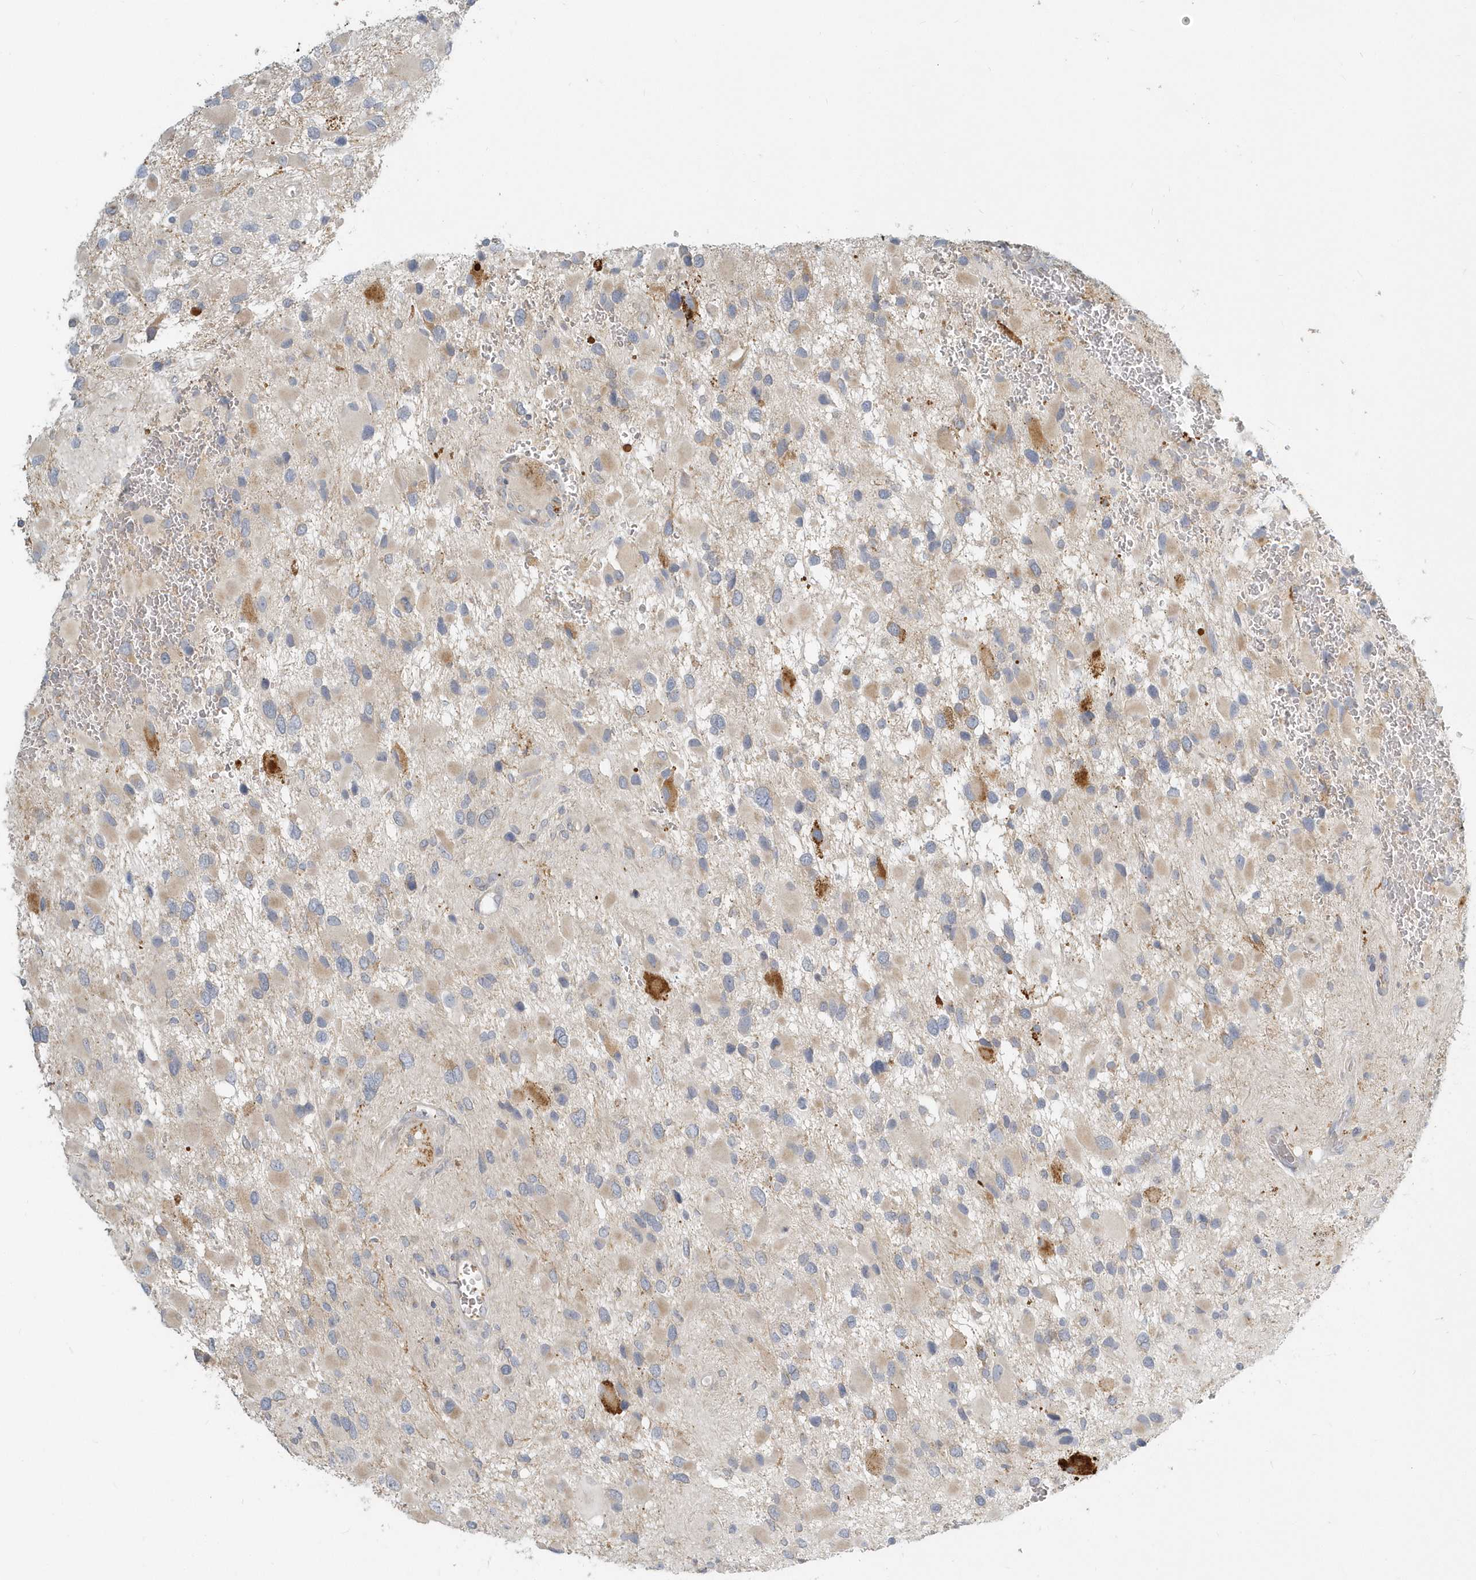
{"staining": {"intensity": "weak", "quantity": "<25%", "location": "cytoplasmic/membranous"}, "tissue": "glioma", "cell_type": "Tumor cells", "image_type": "cancer", "snomed": [{"axis": "morphology", "description": "Glioma, malignant, High grade"}, {"axis": "topography", "description": "Brain"}], "caption": "Glioma was stained to show a protein in brown. There is no significant staining in tumor cells.", "gene": "NAPB", "patient": {"sex": "male", "age": 53}}